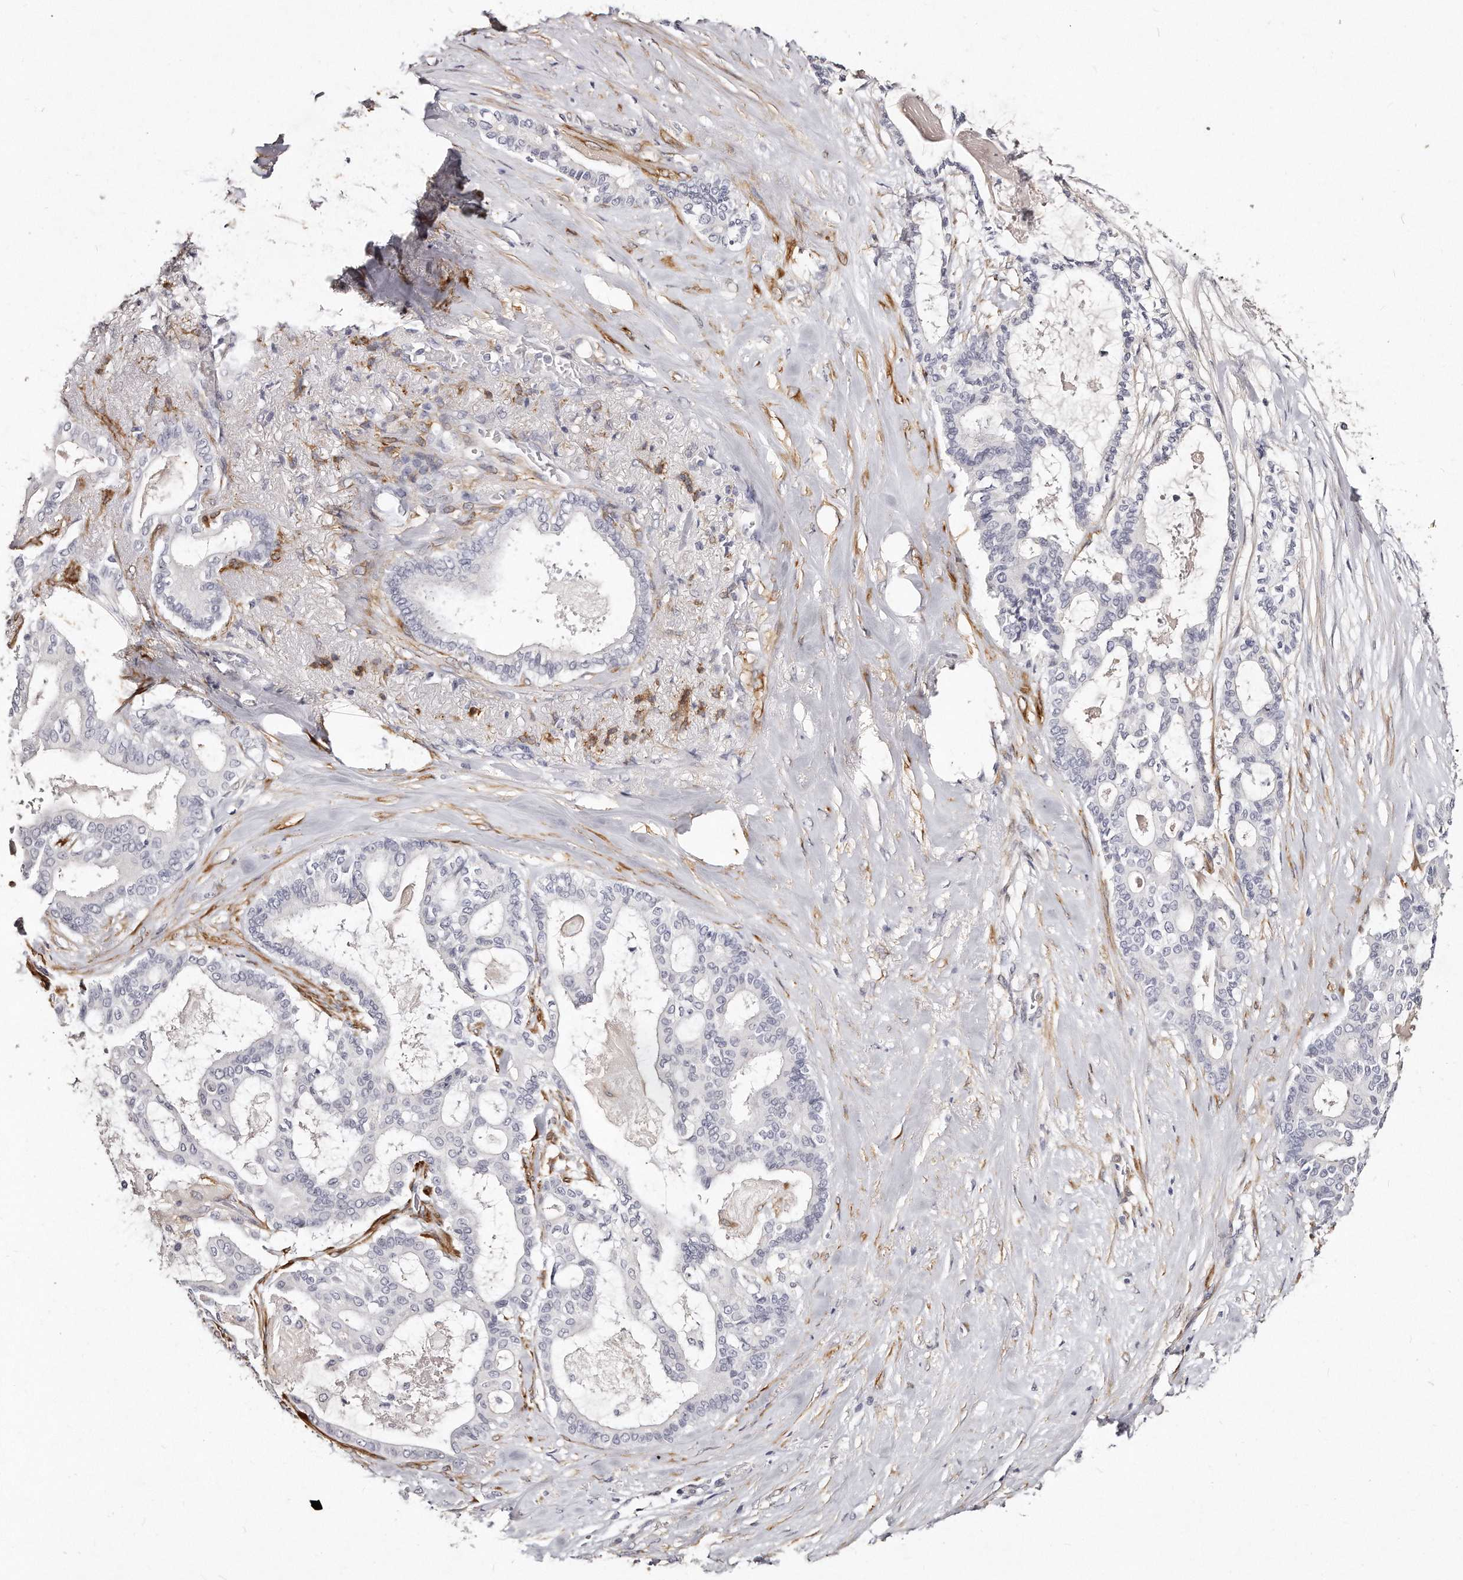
{"staining": {"intensity": "negative", "quantity": "none", "location": "none"}, "tissue": "pancreatic cancer", "cell_type": "Tumor cells", "image_type": "cancer", "snomed": [{"axis": "morphology", "description": "Adenocarcinoma, NOS"}, {"axis": "topography", "description": "Pancreas"}], "caption": "Tumor cells show no significant protein positivity in pancreatic cancer (adenocarcinoma).", "gene": "LMOD1", "patient": {"sex": "male", "age": 63}}